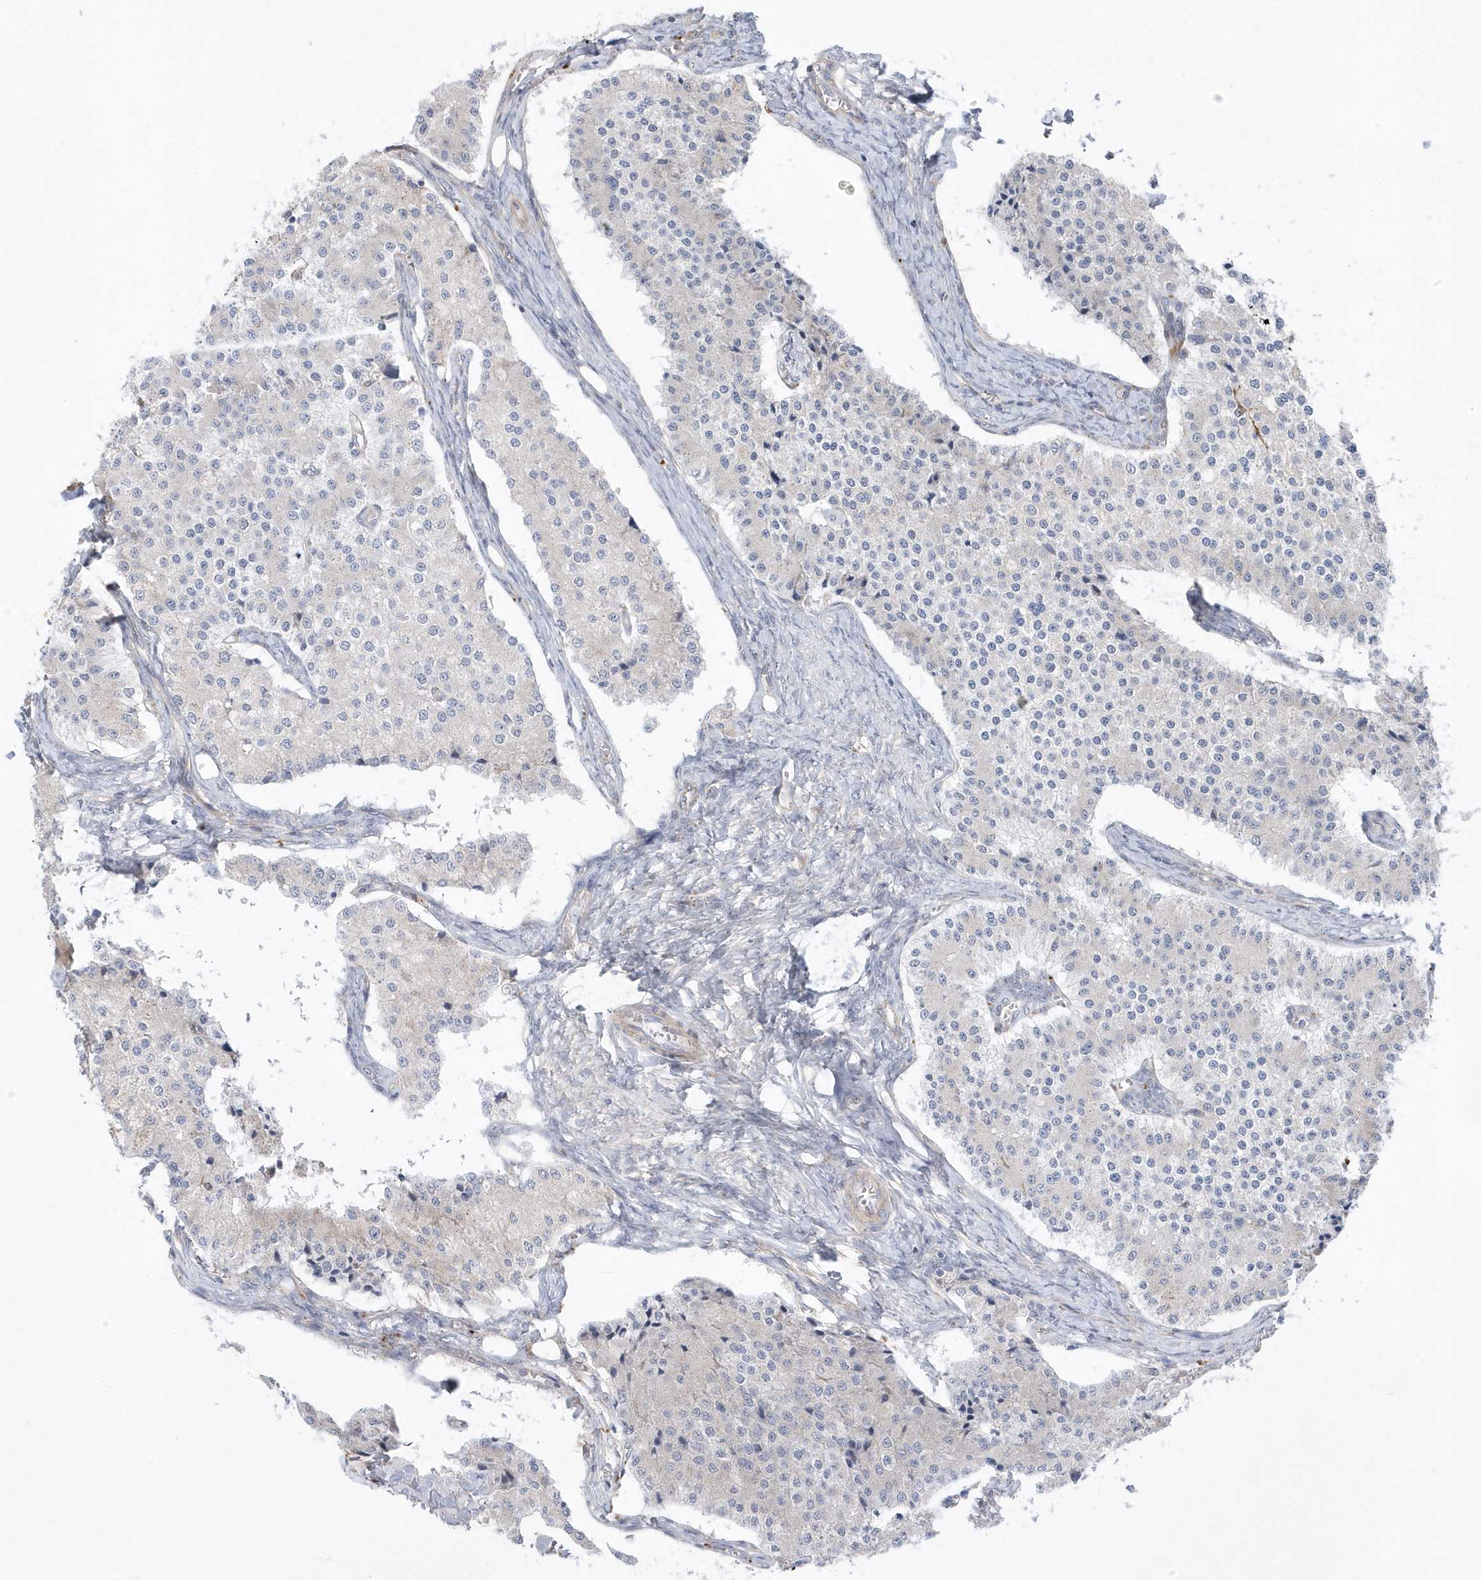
{"staining": {"intensity": "negative", "quantity": "none", "location": "none"}, "tissue": "carcinoid", "cell_type": "Tumor cells", "image_type": "cancer", "snomed": [{"axis": "morphology", "description": "Carcinoid, malignant, NOS"}, {"axis": "topography", "description": "Colon"}], "caption": "Malignant carcinoid was stained to show a protein in brown. There is no significant positivity in tumor cells.", "gene": "ANAPC1", "patient": {"sex": "female", "age": 52}}